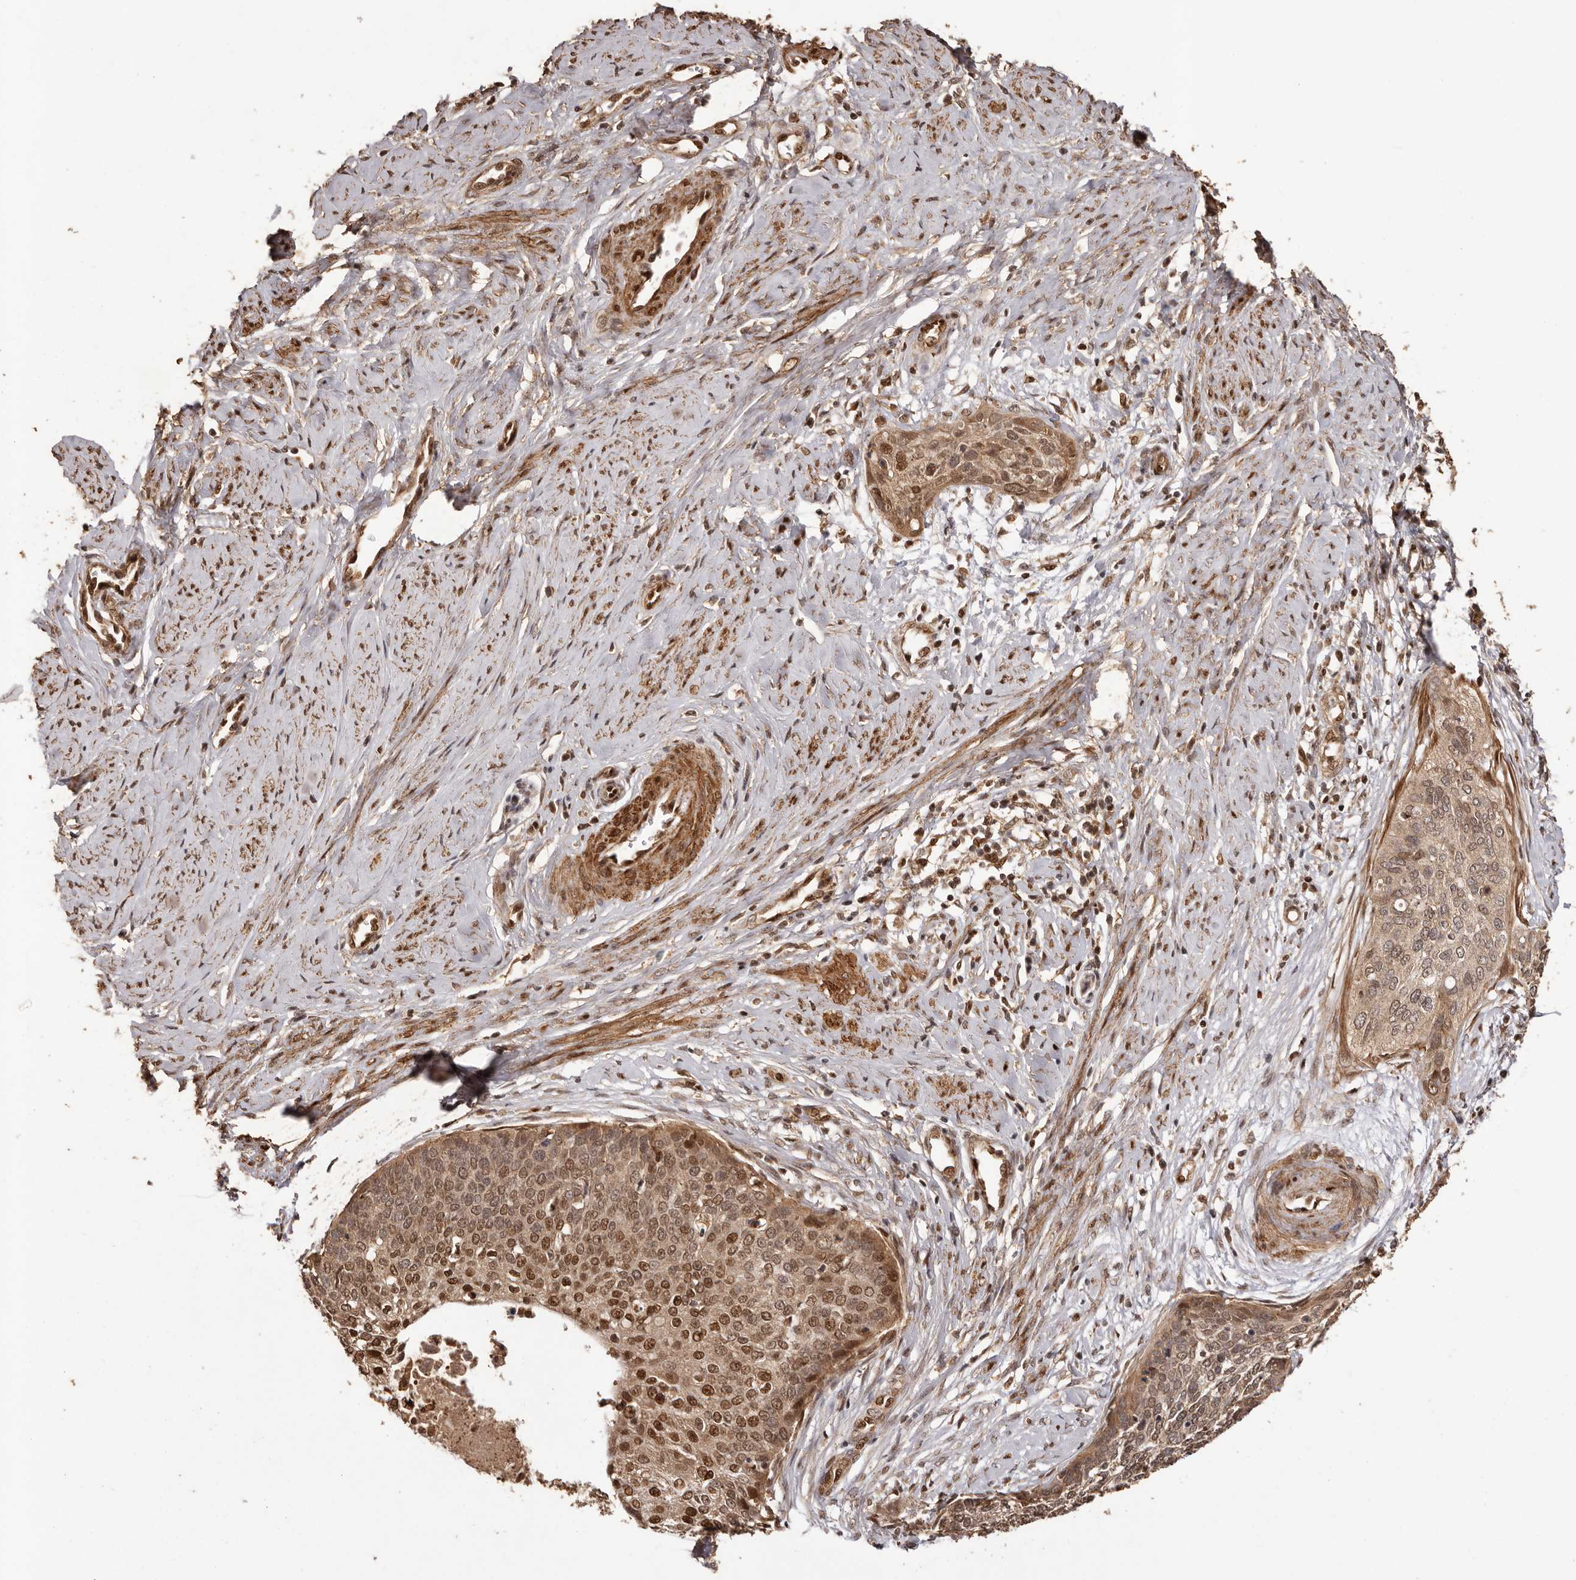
{"staining": {"intensity": "moderate", "quantity": ">75%", "location": "cytoplasmic/membranous,nuclear"}, "tissue": "cervical cancer", "cell_type": "Tumor cells", "image_type": "cancer", "snomed": [{"axis": "morphology", "description": "Squamous cell carcinoma, NOS"}, {"axis": "topography", "description": "Cervix"}], "caption": "This is a photomicrograph of IHC staining of cervical squamous cell carcinoma, which shows moderate expression in the cytoplasmic/membranous and nuclear of tumor cells.", "gene": "UBR2", "patient": {"sex": "female", "age": 37}}